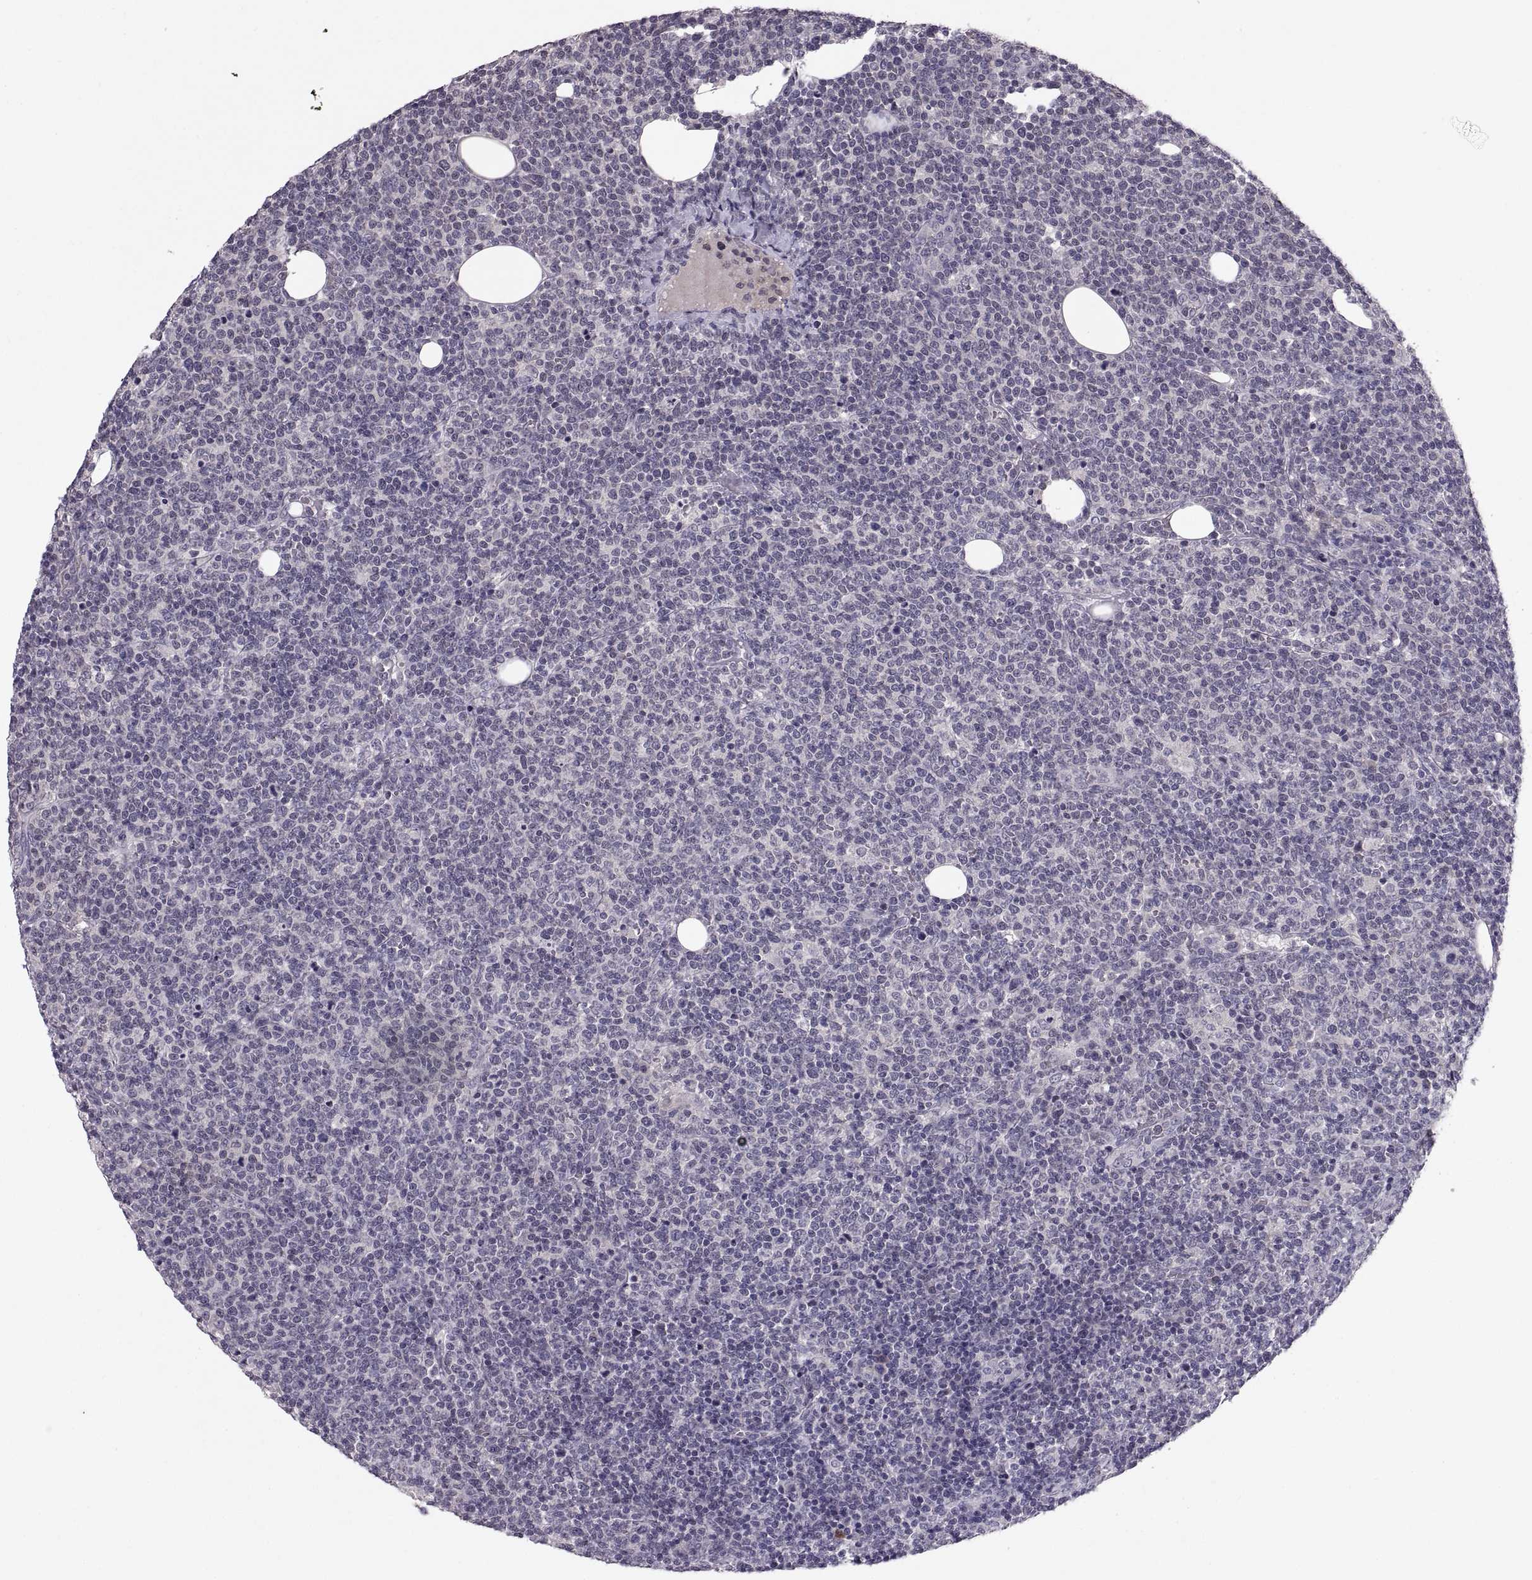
{"staining": {"intensity": "negative", "quantity": "none", "location": "none"}, "tissue": "lymphoma", "cell_type": "Tumor cells", "image_type": "cancer", "snomed": [{"axis": "morphology", "description": "Malignant lymphoma, non-Hodgkin's type, High grade"}, {"axis": "topography", "description": "Lymph node"}], "caption": "This is an immunohistochemistry (IHC) histopathology image of human high-grade malignant lymphoma, non-Hodgkin's type. There is no positivity in tumor cells.", "gene": "PAX2", "patient": {"sex": "male", "age": 61}}